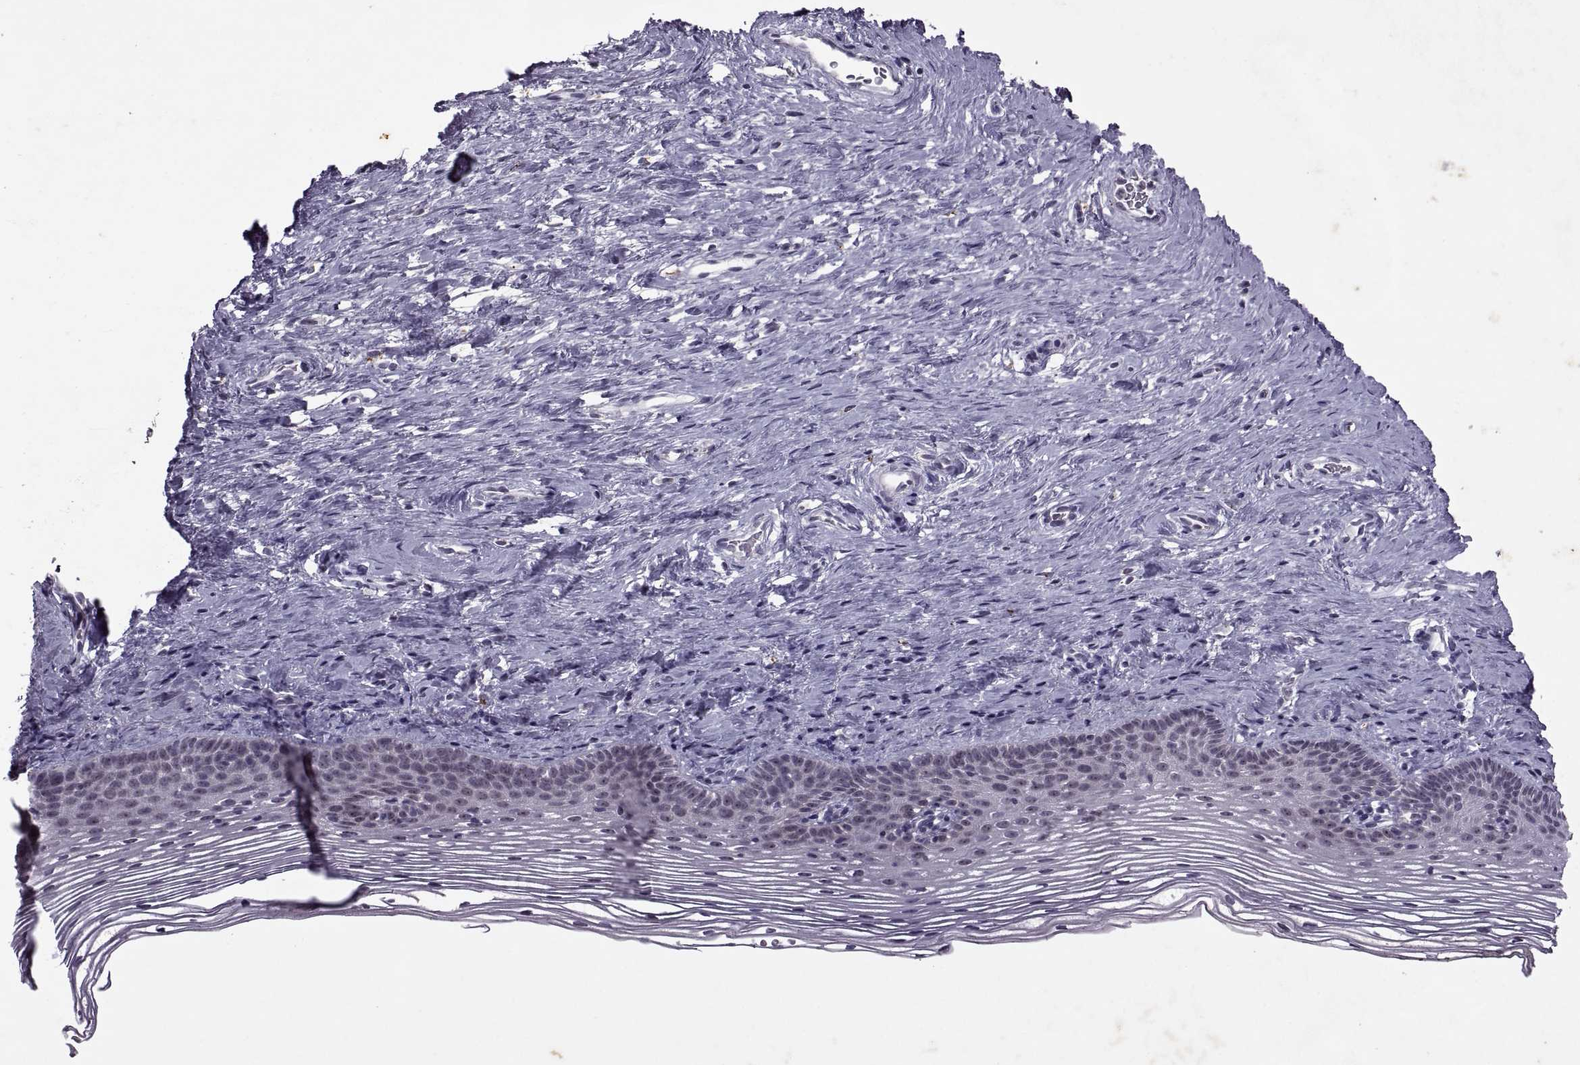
{"staining": {"intensity": "negative", "quantity": "none", "location": "none"}, "tissue": "cervix", "cell_type": "Glandular cells", "image_type": "normal", "snomed": [{"axis": "morphology", "description": "Normal tissue, NOS"}, {"axis": "topography", "description": "Cervix"}], "caption": "IHC histopathology image of benign cervix: human cervix stained with DAB (3,3'-diaminobenzidine) demonstrates no significant protein positivity in glandular cells. Brightfield microscopy of immunohistochemistry stained with DAB (3,3'-diaminobenzidine) (brown) and hematoxylin (blue), captured at high magnification.", "gene": "SINHCAF", "patient": {"sex": "female", "age": 39}}